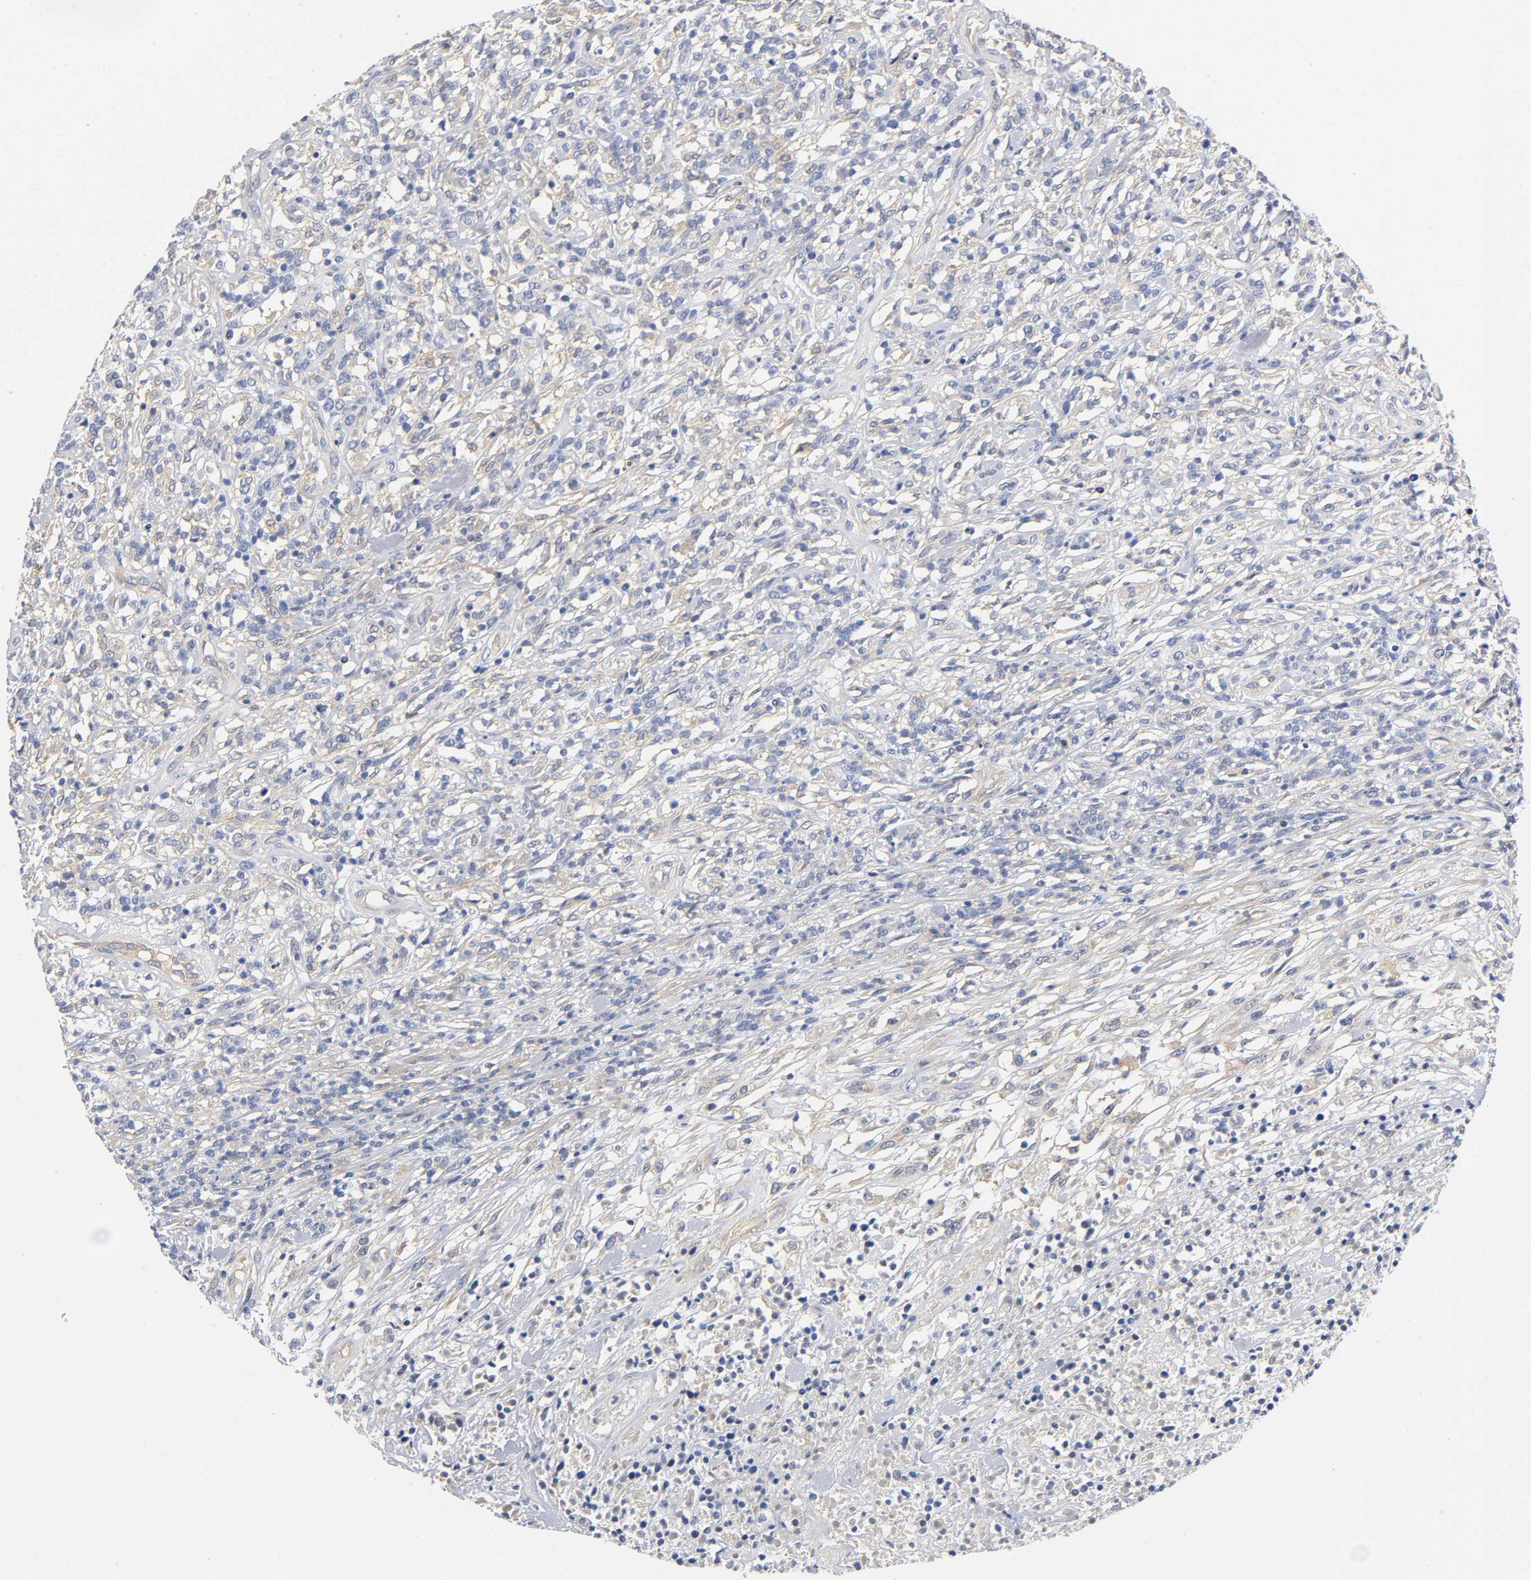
{"staining": {"intensity": "weak", "quantity": "25%-75%", "location": "cytoplasmic/membranous"}, "tissue": "lymphoma", "cell_type": "Tumor cells", "image_type": "cancer", "snomed": [{"axis": "morphology", "description": "Malignant lymphoma, non-Hodgkin's type, High grade"}, {"axis": "topography", "description": "Lymph node"}], "caption": "Immunohistochemistry photomicrograph of neoplastic tissue: human malignant lymphoma, non-Hodgkin's type (high-grade) stained using immunohistochemistry (IHC) demonstrates low levels of weak protein expression localized specifically in the cytoplasmic/membranous of tumor cells, appearing as a cytoplasmic/membranous brown color.", "gene": "TNC", "patient": {"sex": "female", "age": 73}}